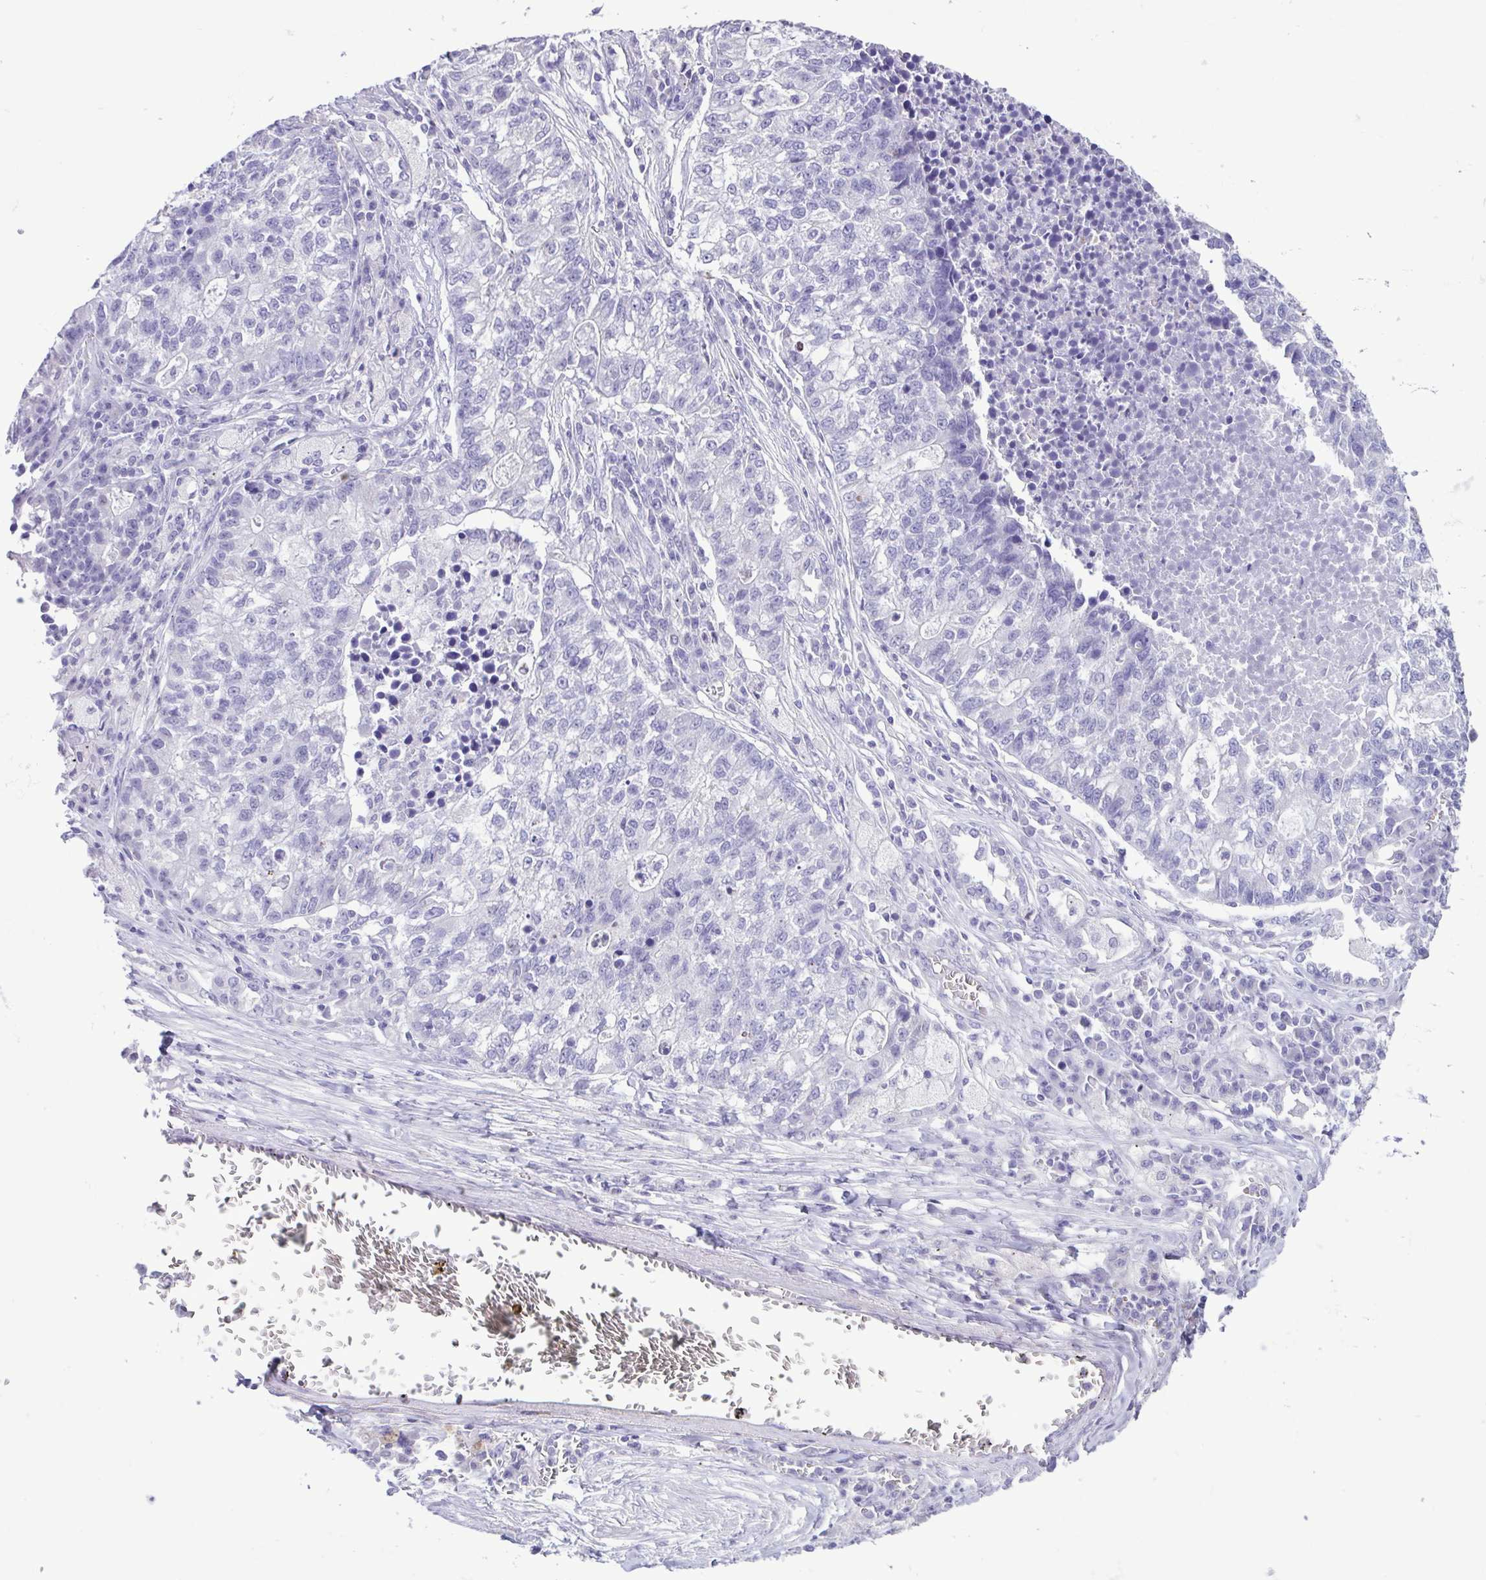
{"staining": {"intensity": "negative", "quantity": "none", "location": "none"}, "tissue": "lung cancer", "cell_type": "Tumor cells", "image_type": "cancer", "snomed": [{"axis": "morphology", "description": "Adenocarcinoma, NOS"}, {"axis": "topography", "description": "Lung"}], "caption": "Protein analysis of lung cancer displays no significant positivity in tumor cells.", "gene": "CBY2", "patient": {"sex": "male", "age": 57}}